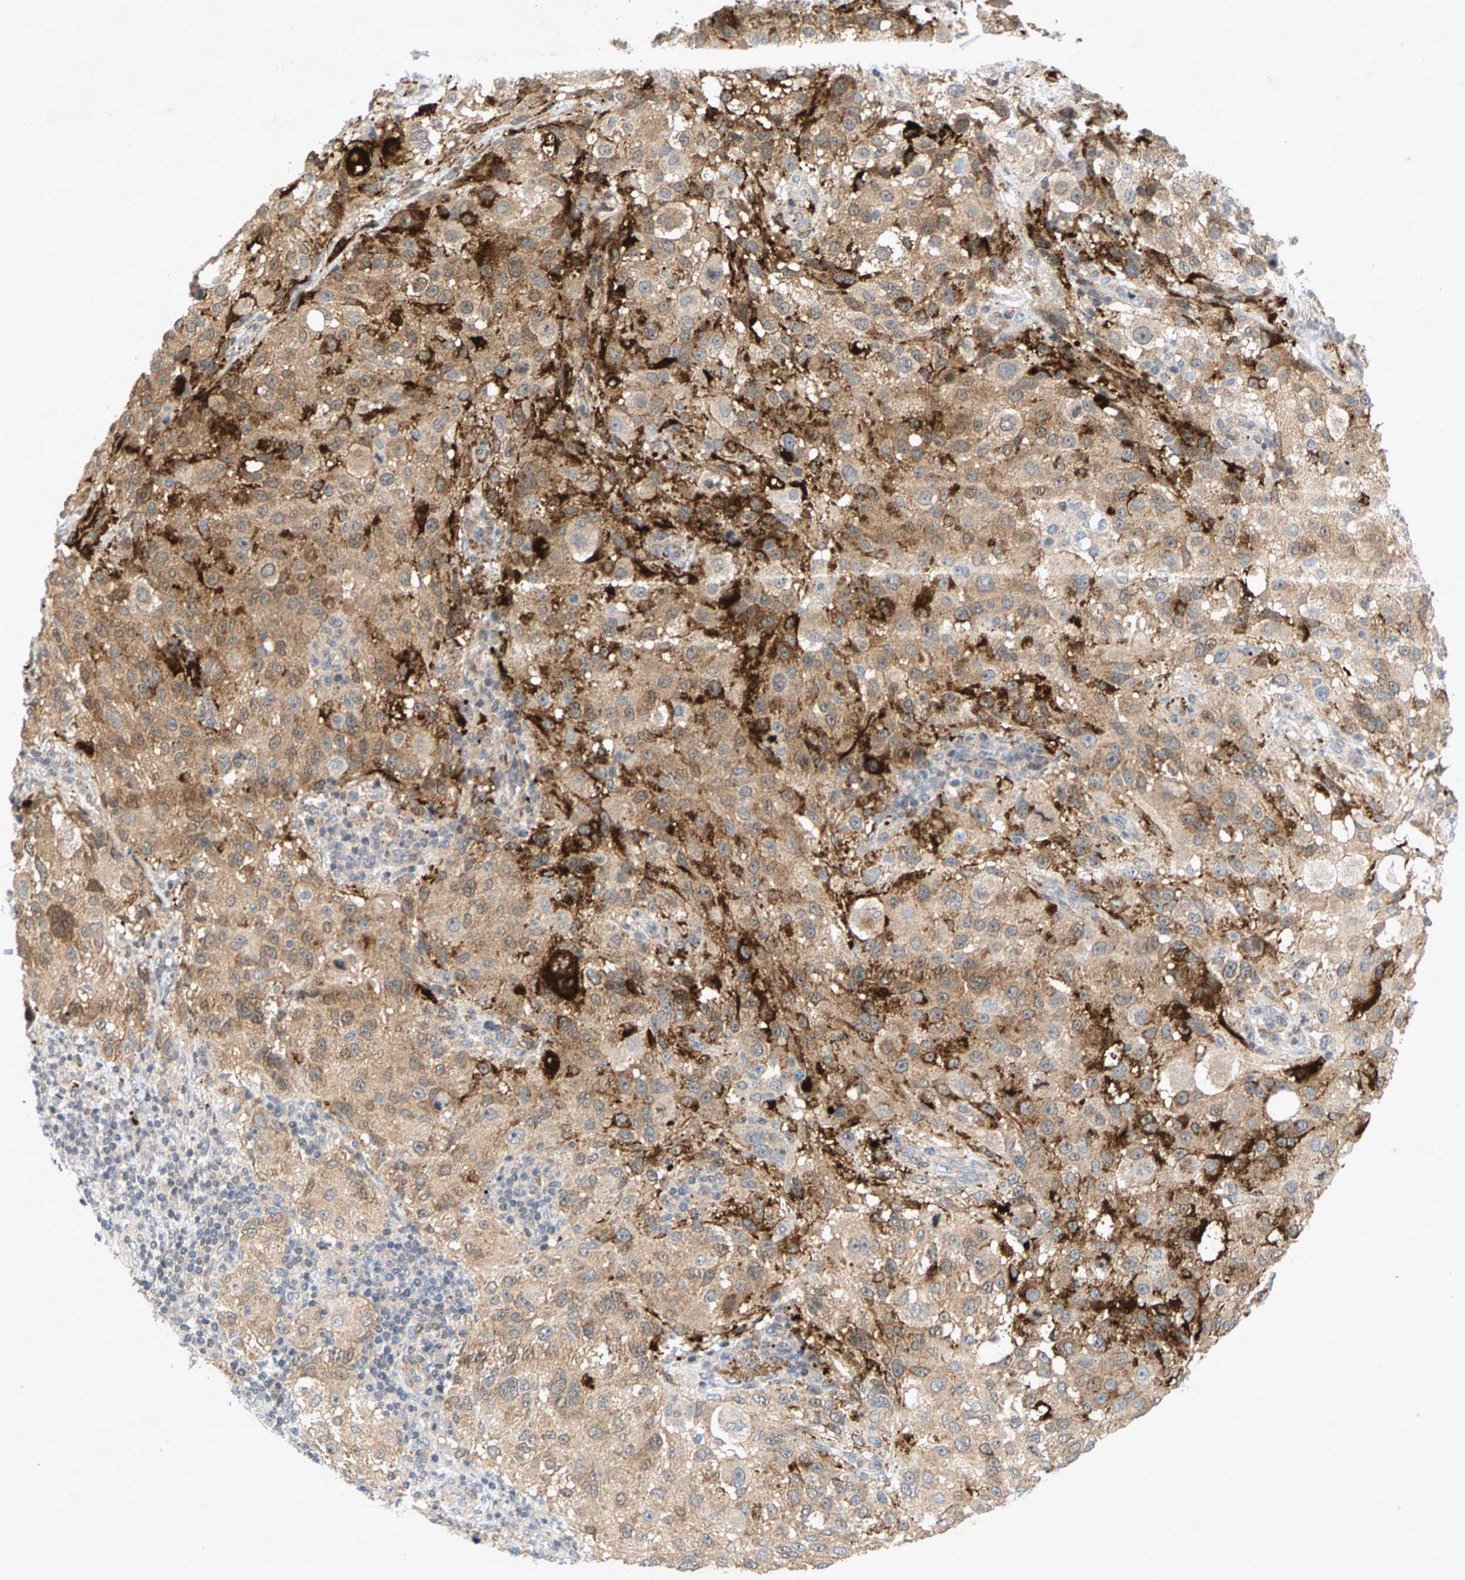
{"staining": {"intensity": "moderate", "quantity": ">75%", "location": "cytoplasmic/membranous"}, "tissue": "melanoma", "cell_type": "Tumor cells", "image_type": "cancer", "snomed": [{"axis": "morphology", "description": "Necrosis, NOS"}, {"axis": "morphology", "description": "Malignant melanoma, NOS"}, {"axis": "topography", "description": "Skin"}], "caption": "IHC staining of malignant melanoma, which reveals medium levels of moderate cytoplasmic/membranous staining in about >75% of tumor cells indicating moderate cytoplasmic/membranous protein positivity. The staining was performed using DAB (3,3'-diaminobenzidine) (brown) for protein detection and nuclei were counterstained in hematoxylin (blue).", "gene": "ZPR1", "patient": {"sex": "female", "age": 87}}